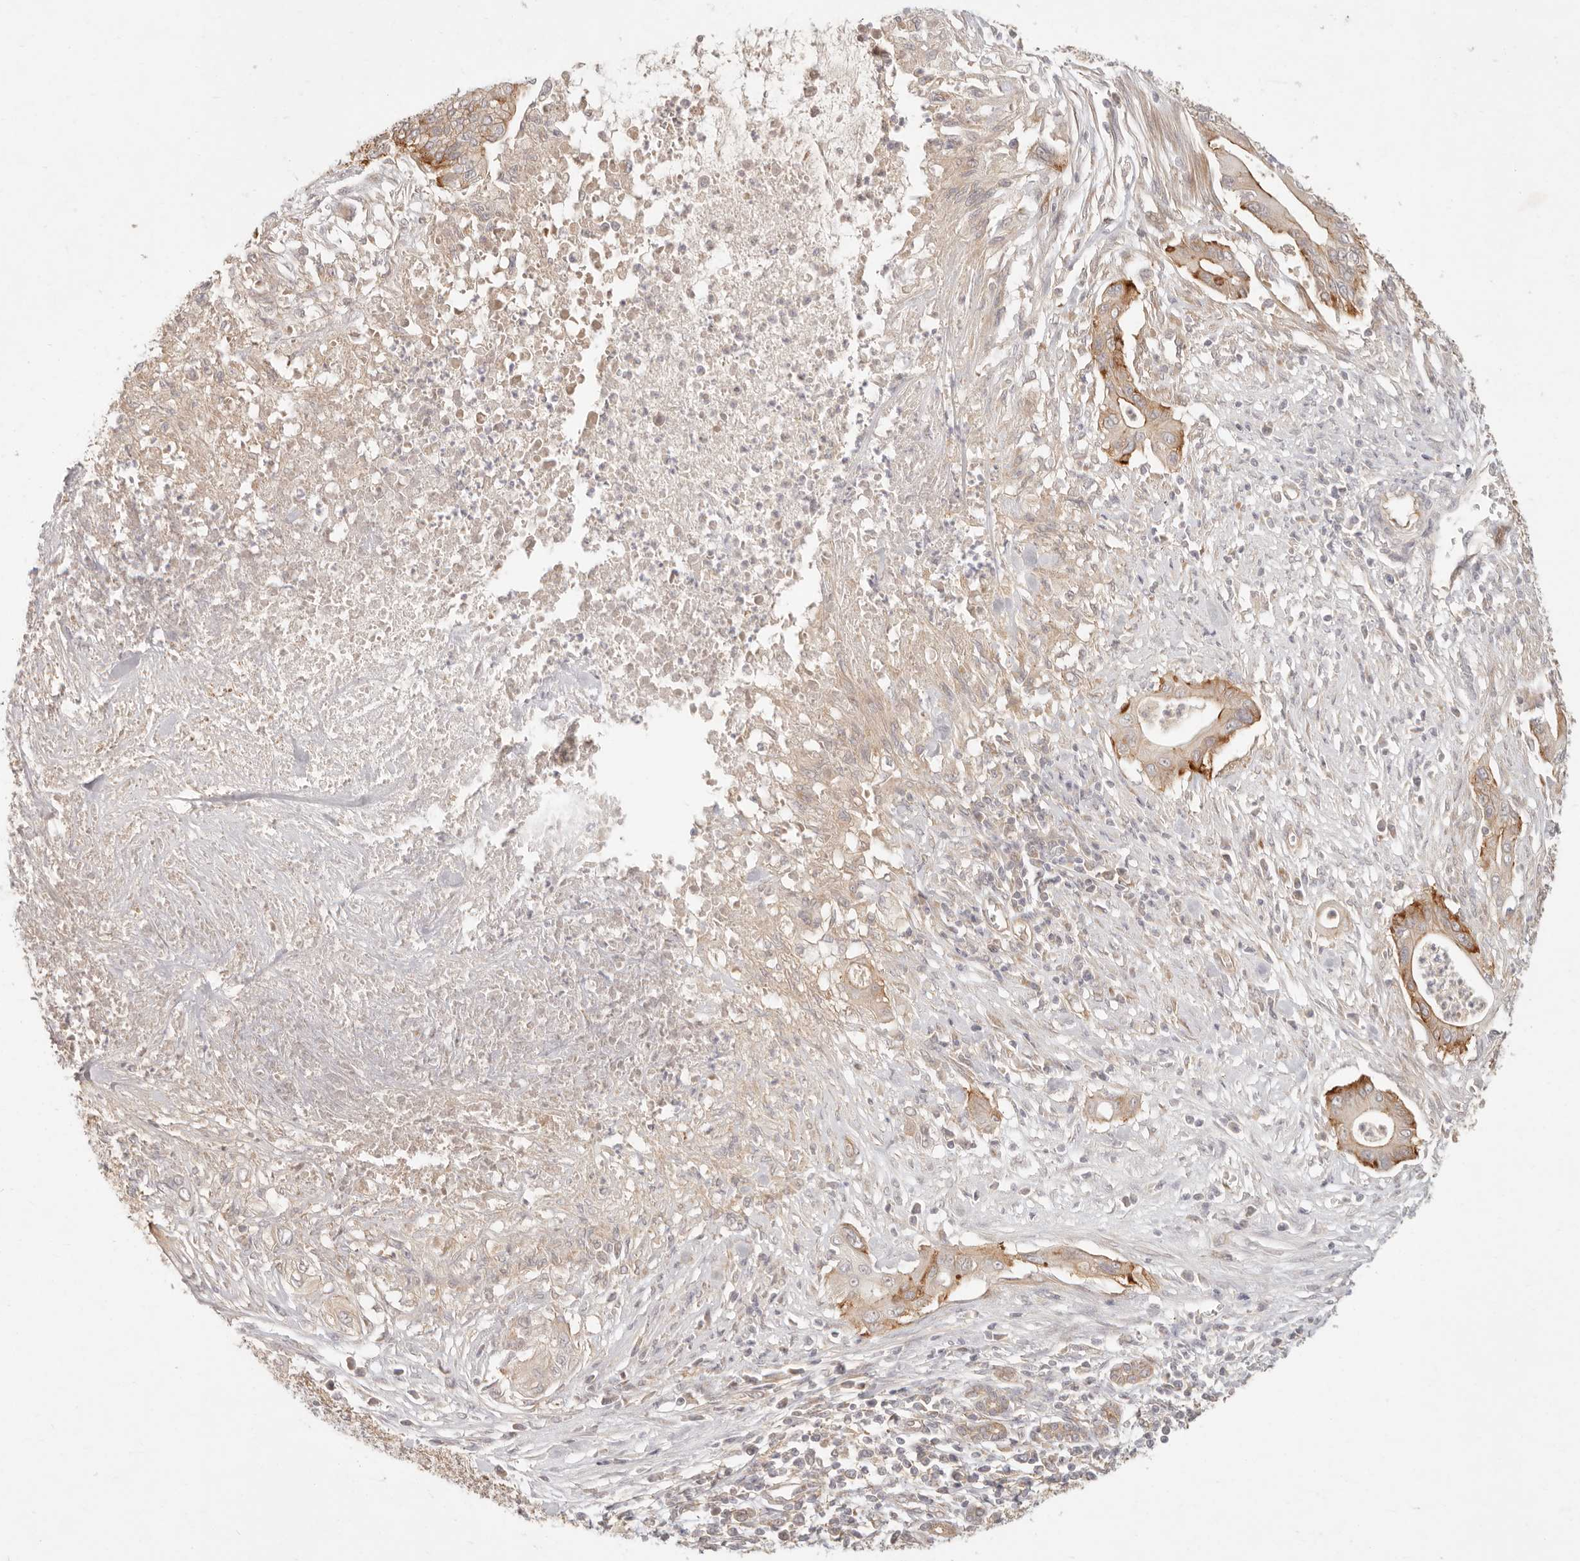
{"staining": {"intensity": "moderate", "quantity": ">75%", "location": "cytoplasmic/membranous"}, "tissue": "pancreatic cancer", "cell_type": "Tumor cells", "image_type": "cancer", "snomed": [{"axis": "morphology", "description": "Adenocarcinoma, NOS"}, {"axis": "topography", "description": "Pancreas"}], "caption": "The histopathology image displays staining of adenocarcinoma (pancreatic), revealing moderate cytoplasmic/membranous protein positivity (brown color) within tumor cells.", "gene": "PPP1R3B", "patient": {"sex": "male", "age": 58}}